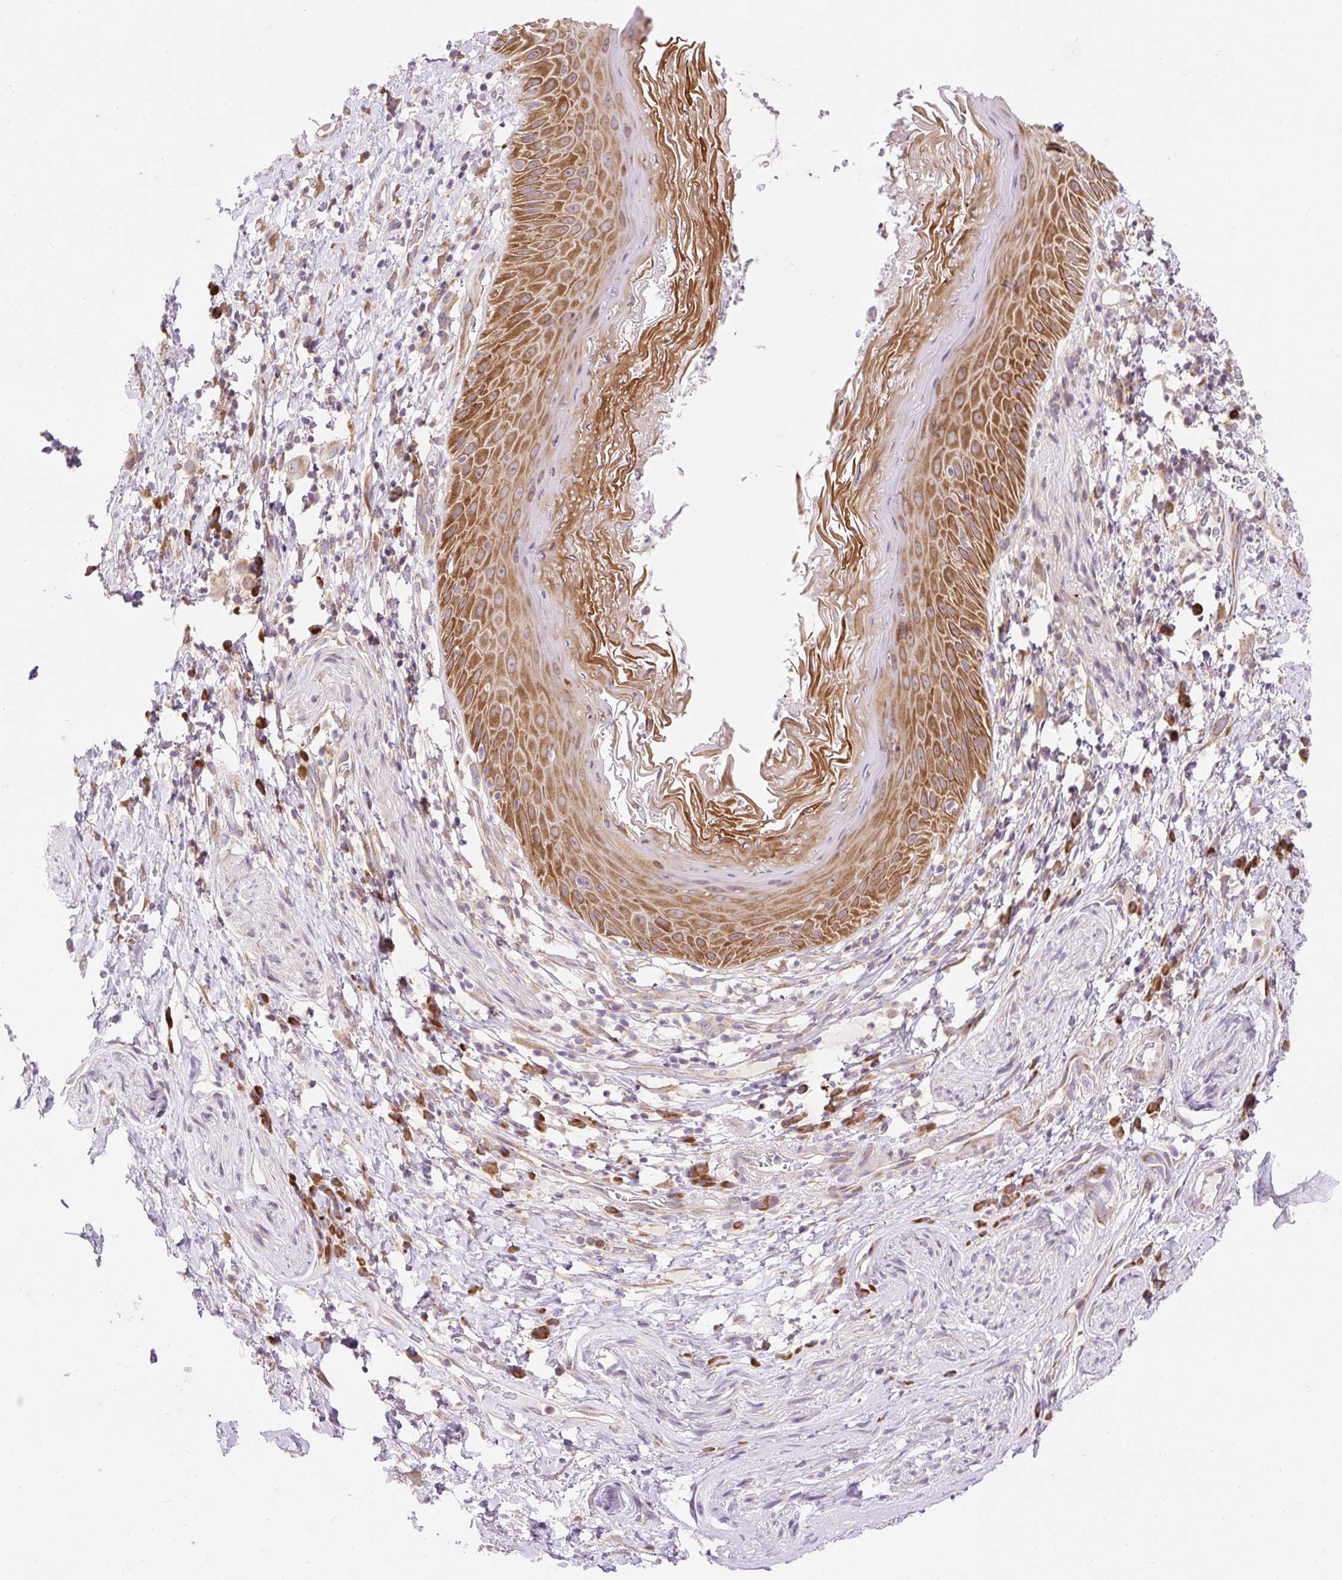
{"staining": {"intensity": "moderate", "quantity": ">75%", "location": "cytoplasmic/membranous"}, "tissue": "skin", "cell_type": "Epidermal cells", "image_type": "normal", "snomed": [{"axis": "morphology", "description": "Normal tissue, NOS"}, {"axis": "topography", "description": "Anal"}], "caption": "Moderate cytoplasmic/membranous protein staining is seen in about >75% of epidermal cells in skin.", "gene": "GPR45", "patient": {"sex": "male", "age": 78}}